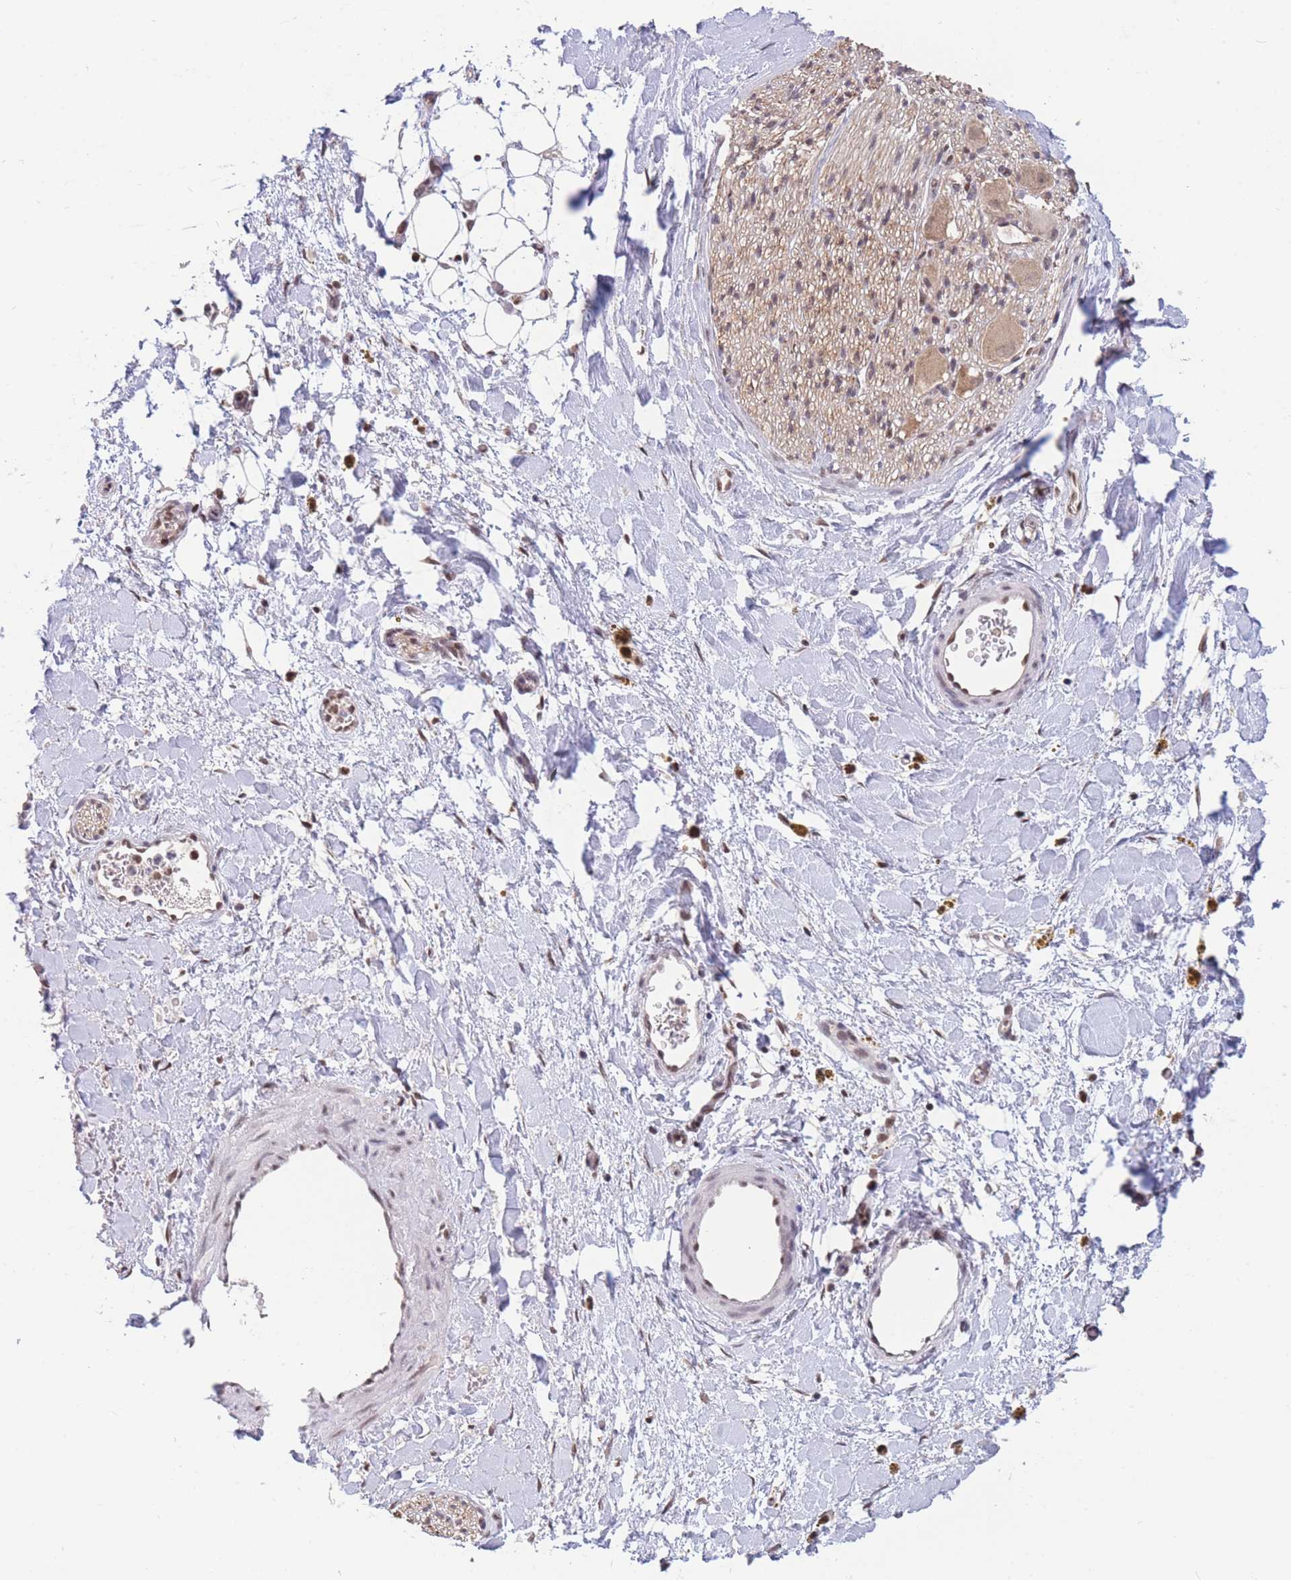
{"staining": {"intensity": "negative", "quantity": "none", "location": "none"}, "tissue": "adipose tissue", "cell_type": "Adipocytes", "image_type": "normal", "snomed": [{"axis": "morphology", "description": "Normal tissue, NOS"}, {"axis": "topography", "description": "Kidney"}, {"axis": "topography", "description": "Peripheral nerve tissue"}], "caption": "Immunohistochemistry micrograph of unremarkable human adipose tissue stained for a protein (brown), which displays no expression in adipocytes. The staining was performed using DAB to visualize the protein expression in brown, while the nuclei were stained in blue with hematoxylin (Magnification: 20x).", "gene": "SMAD9", "patient": {"sex": "male", "age": 7}}